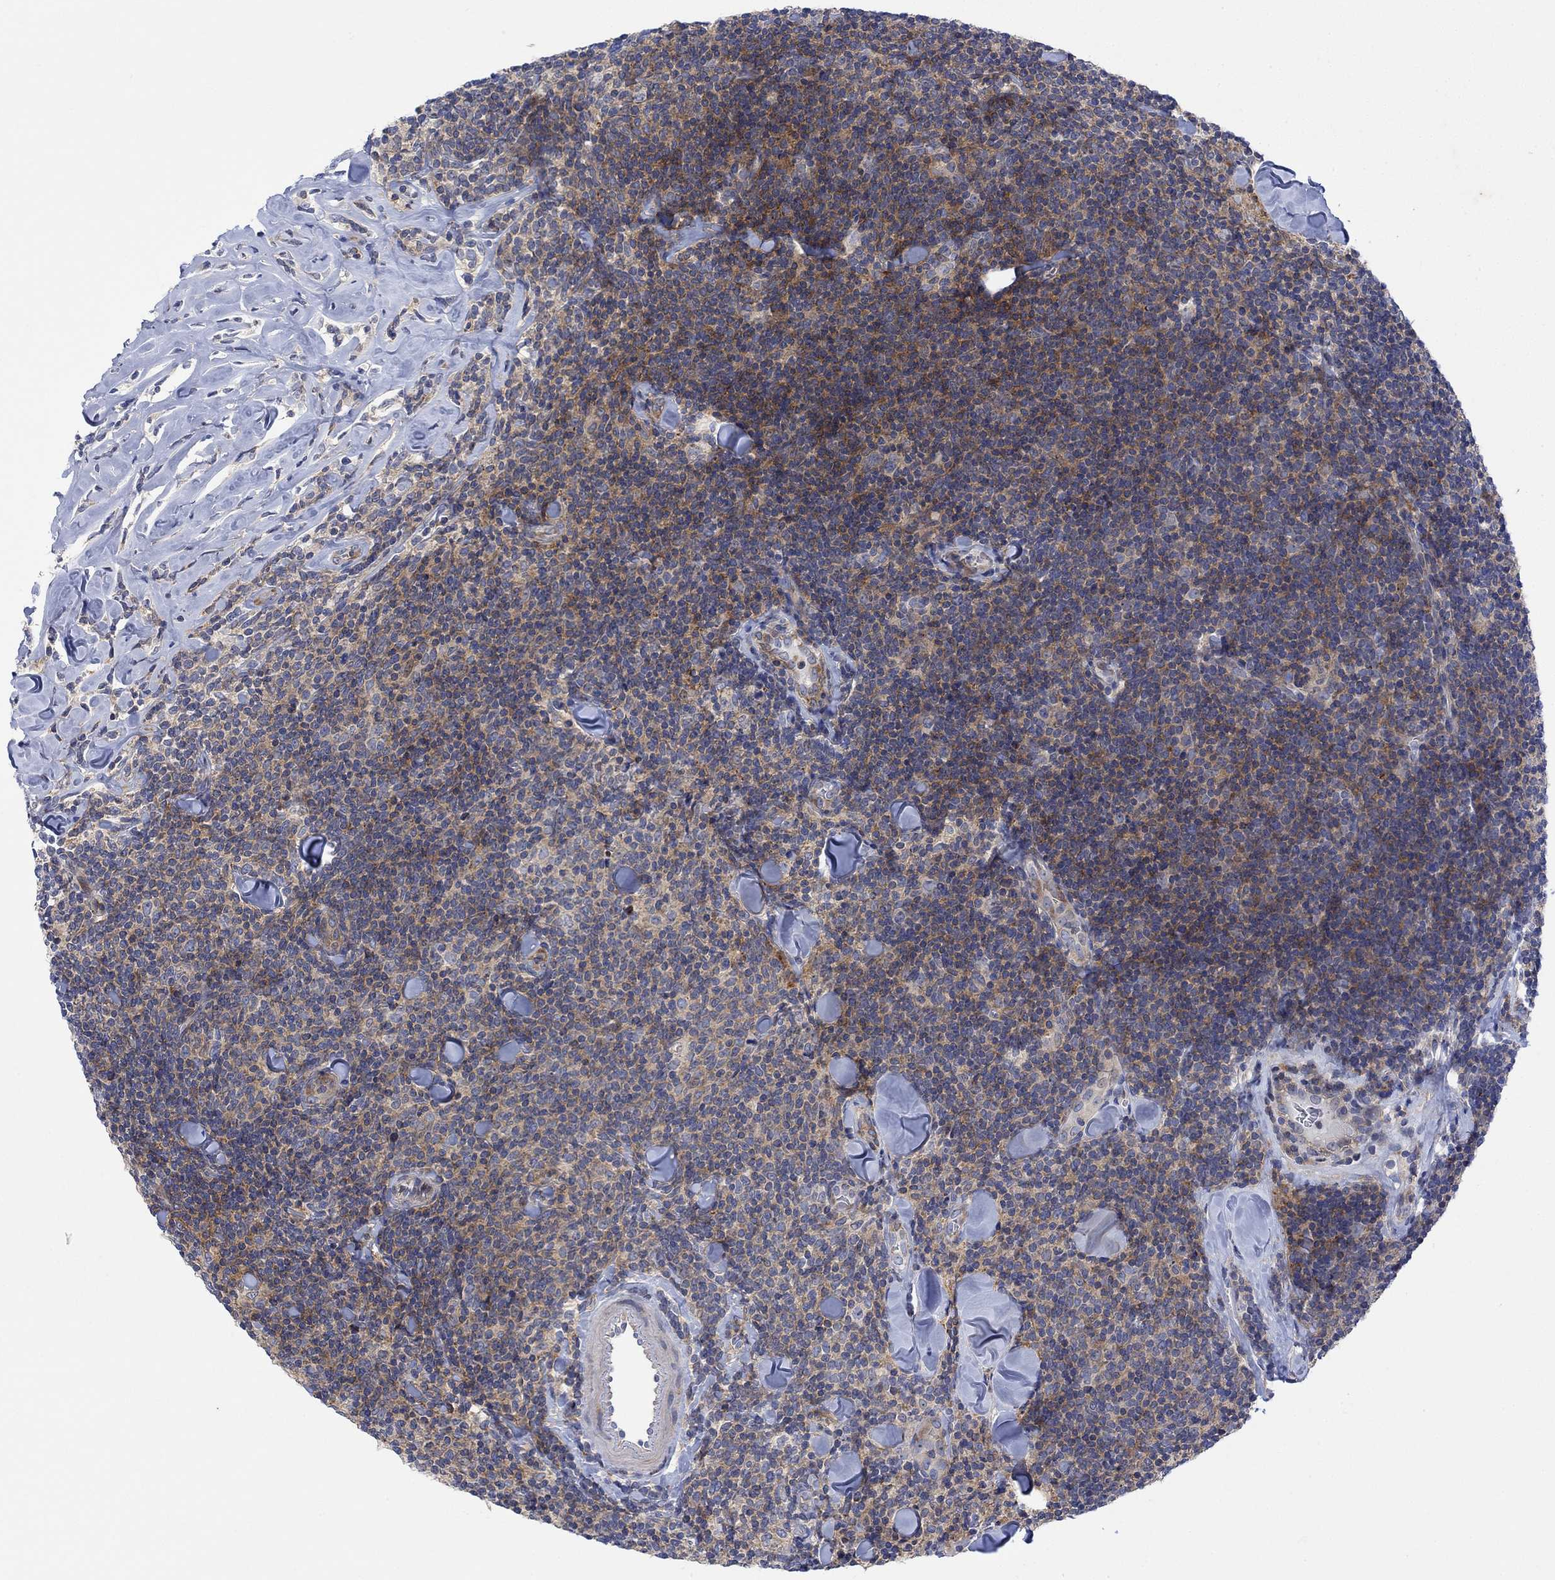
{"staining": {"intensity": "moderate", "quantity": "<25%", "location": "cytoplasmic/membranous"}, "tissue": "lymphoma", "cell_type": "Tumor cells", "image_type": "cancer", "snomed": [{"axis": "morphology", "description": "Malignant lymphoma, non-Hodgkin's type, Low grade"}, {"axis": "topography", "description": "Lymph node"}], "caption": "Brown immunohistochemical staining in low-grade malignant lymphoma, non-Hodgkin's type reveals moderate cytoplasmic/membranous positivity in about <25% of tumor cells. The protein of interest is shown in brown color, while the nuclei are stained blue.", "gene": "ARSK", "patient": {"sex": "female", "age": 56}}